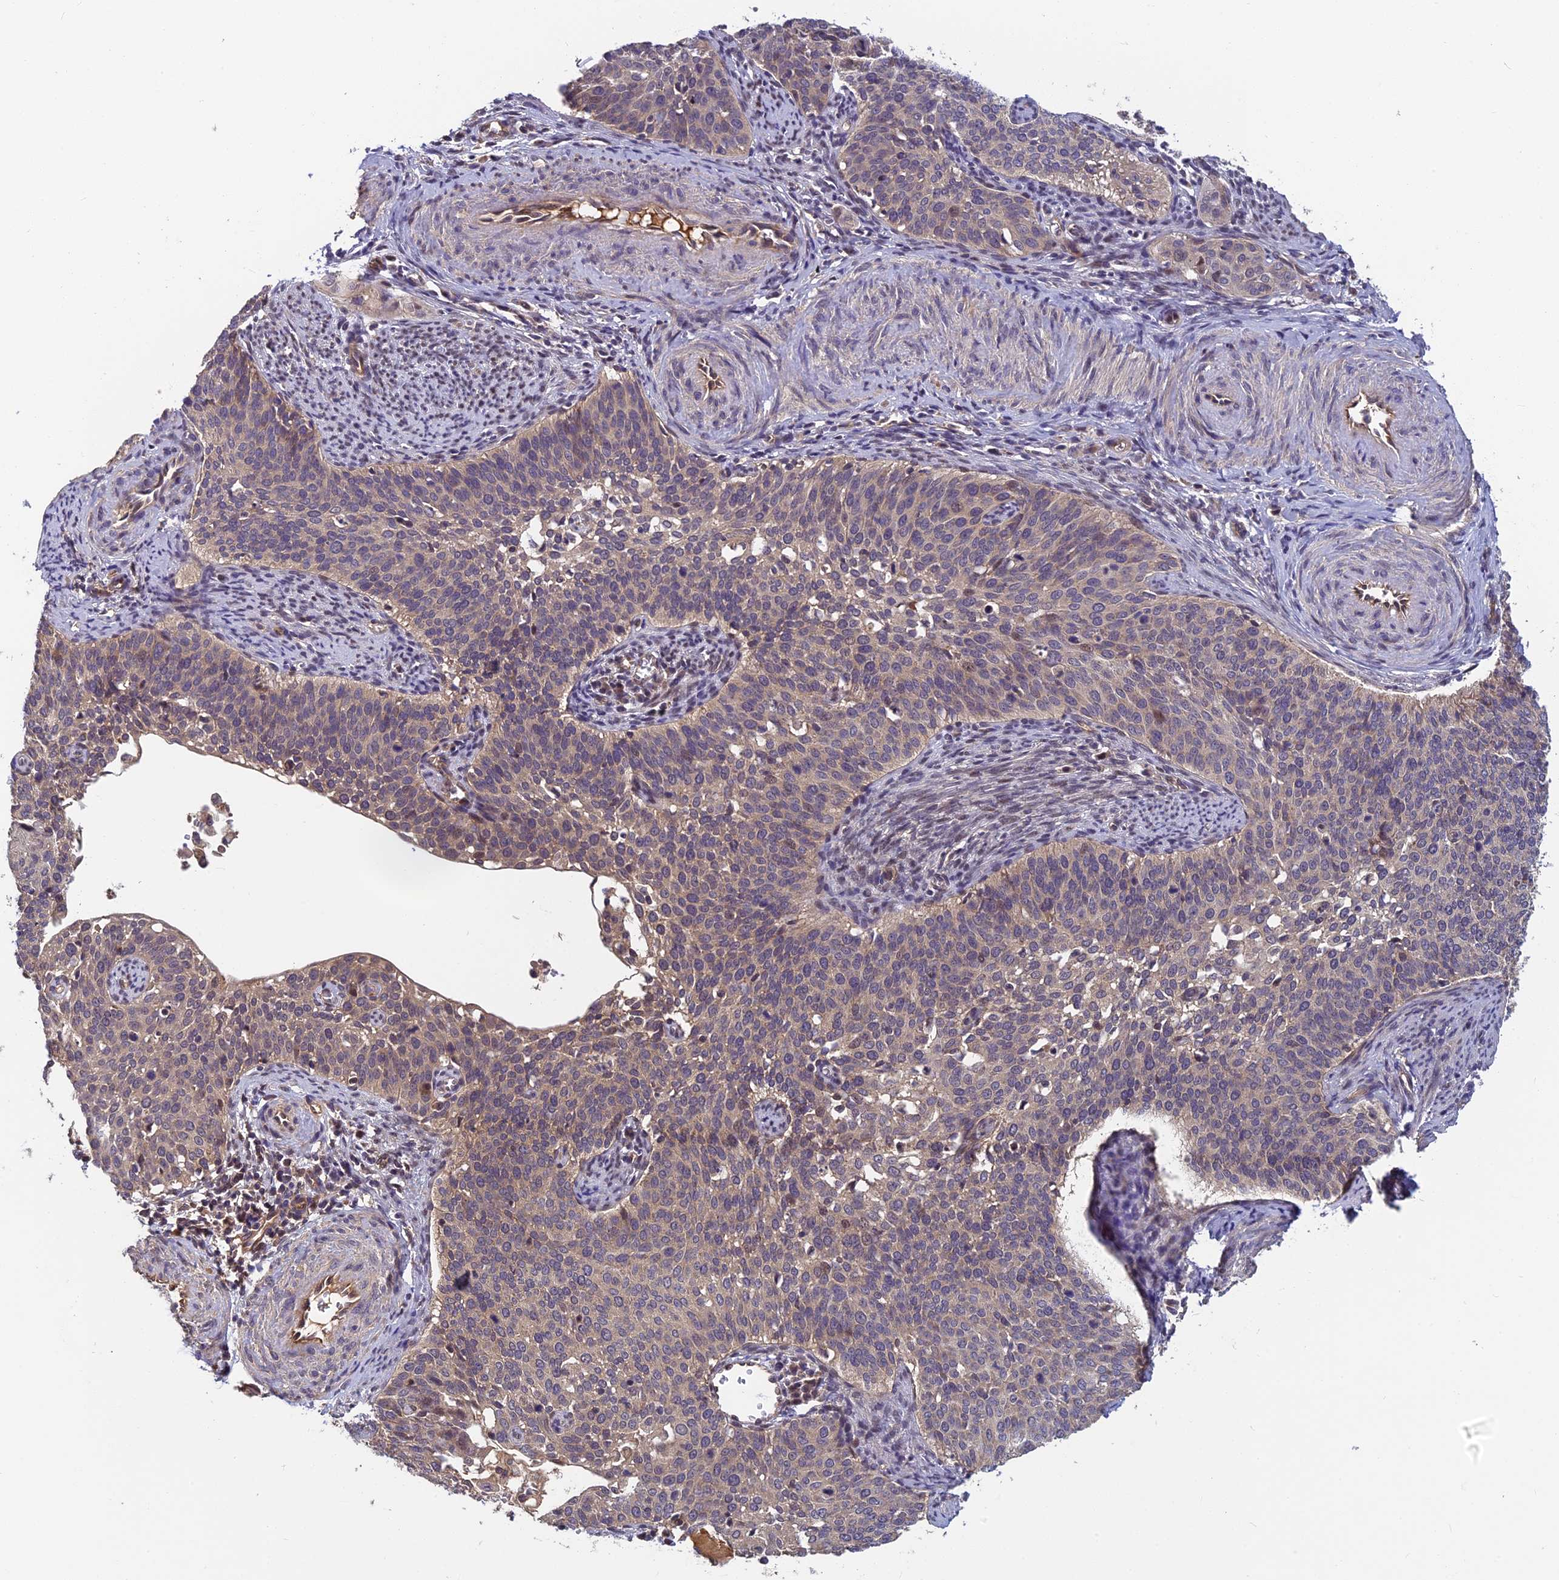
{"staining": {"intensity": "weak", "quantity": "<25%", "location": "cytoplasmic/membranous"}, "tissue": "cervical cancer", "cell_type": "Tumor cells", "image_type": "cancer", "snomed": [{"axis": "morphology", "description": "Squamous cell carcinoma, NOS"}, {"axis": "topography", "description": "Cervix"}], "caption": "This photomicrograph is of cervical squamous cell carcinoma stained with IHC to label a protein in brown with the nuclei are counter-stained blue. There is no expression in tumor cells.", "gene": "PIKFYVE", "patient": {"sex": "female", "age": 44}}